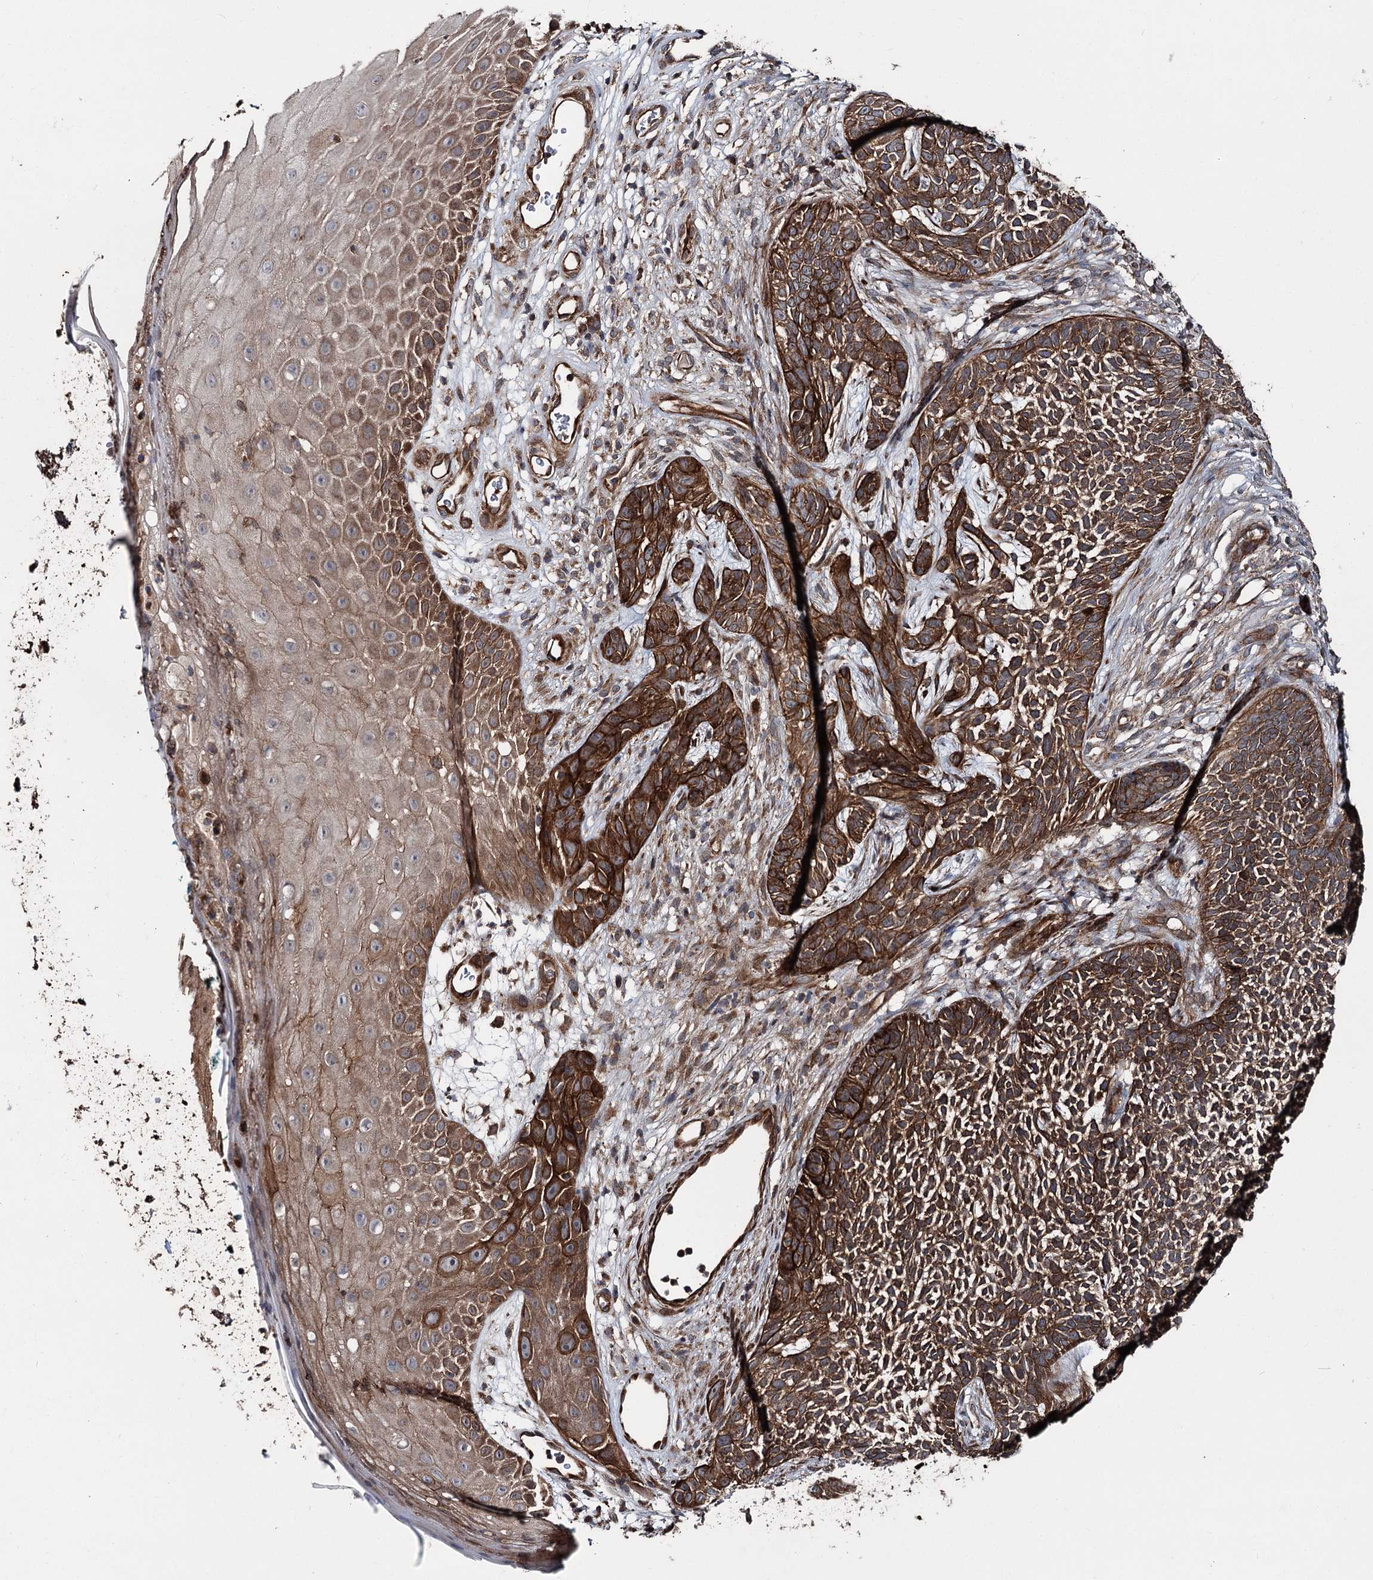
{"staining": {"intensity": "strong", "quantity": ">75%", "location": "cytoplasmic/membranous"}, "tissue": "skin cancer", "cell_type": "Tumor cells", "image_type": "cancer", "snomed": [{"axis": "morphology", "description": "Basal cell carcinoma"}, {"axis": "topography", "description": "Skin"}], "caption": "Basal cell carcinoma (skin) stained with a brown dye exhibits strong cytoplasmic/membranous positive positivity in approximately >75% of tumor cells.", "gene": "ITFG2", "patient": {"sex": "female", "age": 84}}